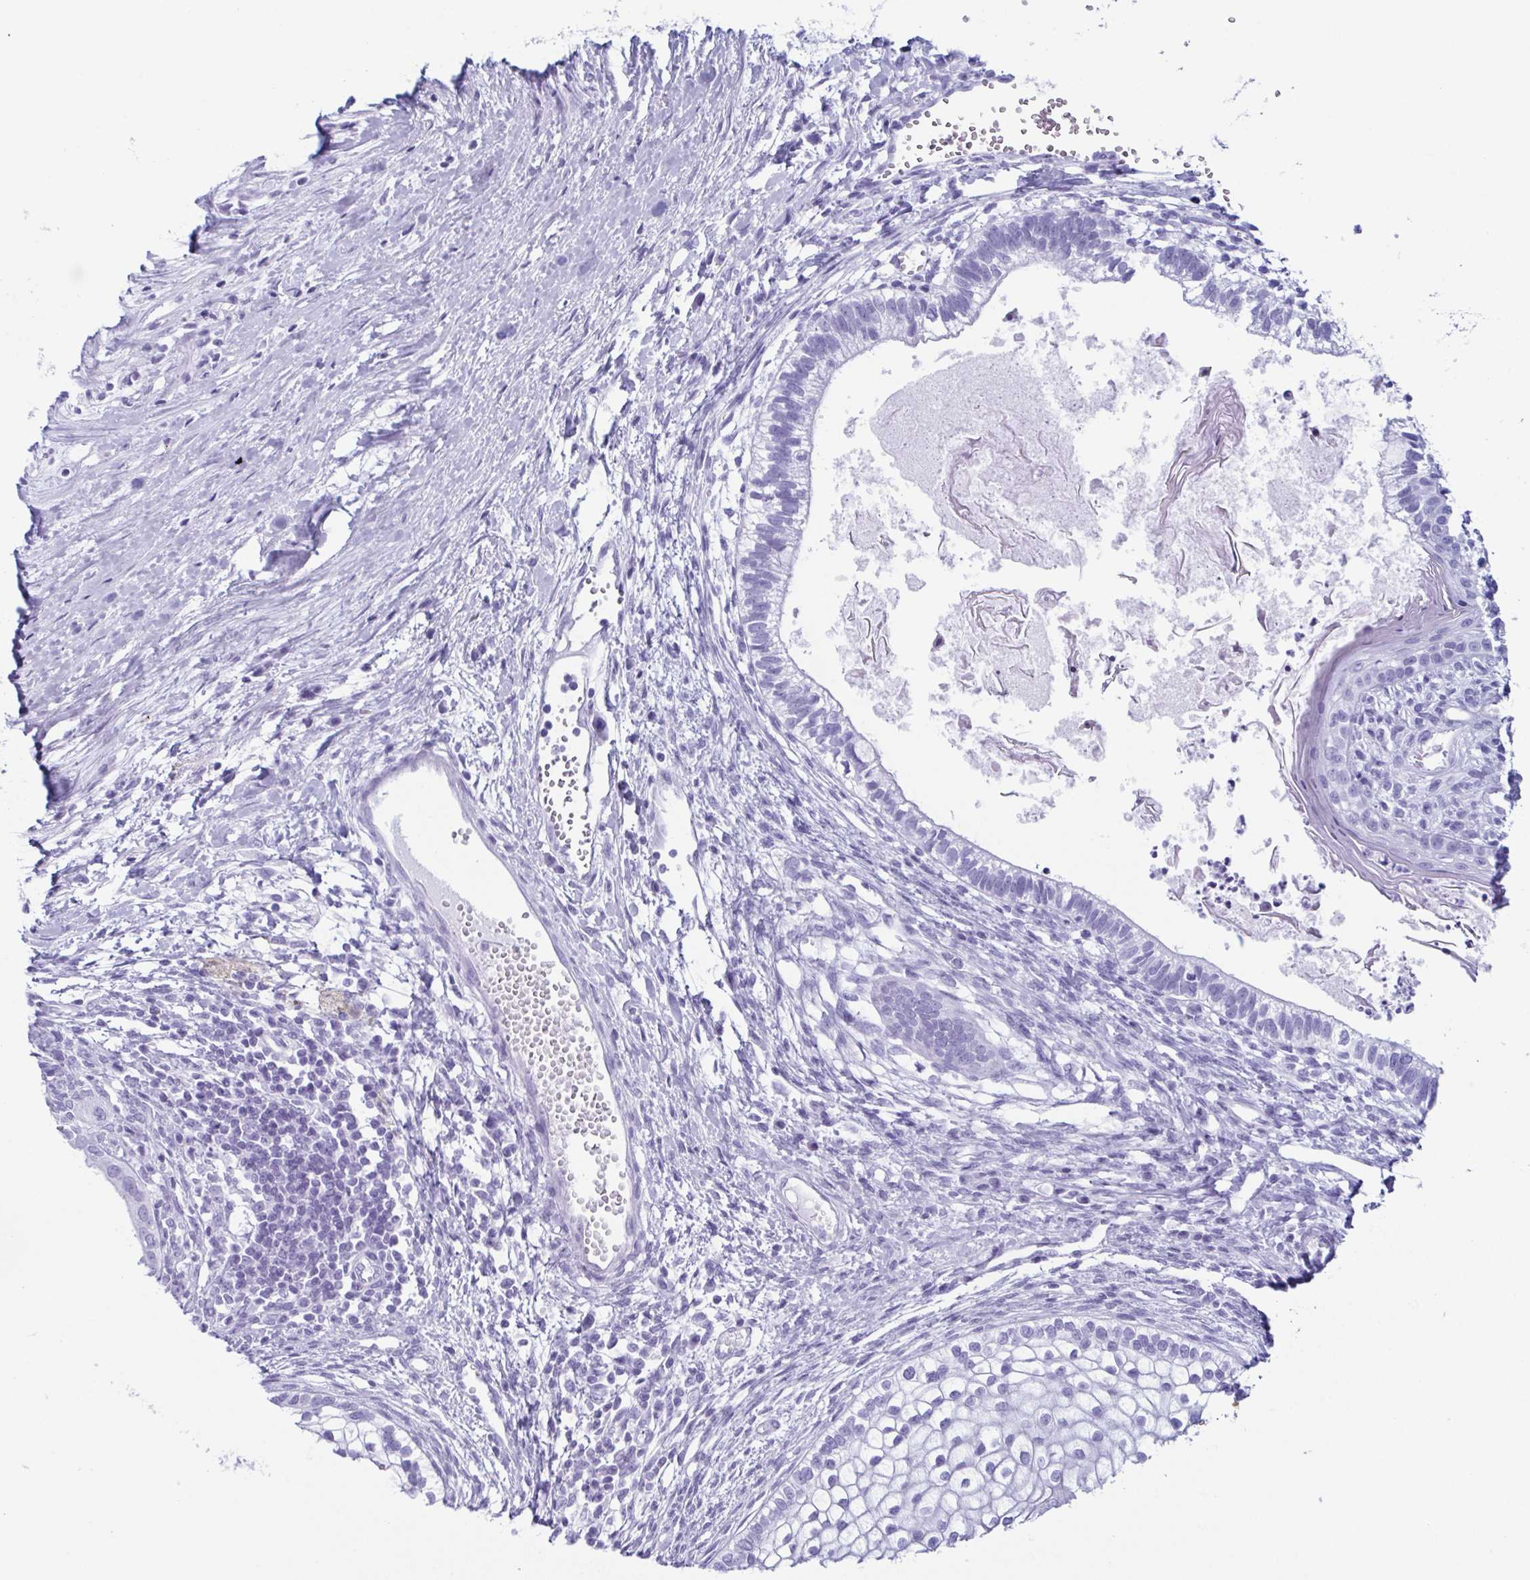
{"staining": {"intensity": "negative", "quantity": "none", "location": "none"}, "tissue": "testis cancer", "cell_type": "Tumor cells", "image_type": "cancer", "snomed": [{"axis": "morphology", "description": "Carcinoma, Embryonal, NOS"}, {"axis": "topography", "description": "Testis"}], "caption": "IHC micrograph of testis cancer stained for a protein (brown), which shows no staining in tumor cells.", "gene": "ENKUR", "patient": {"sex": "male", "age": 37}}